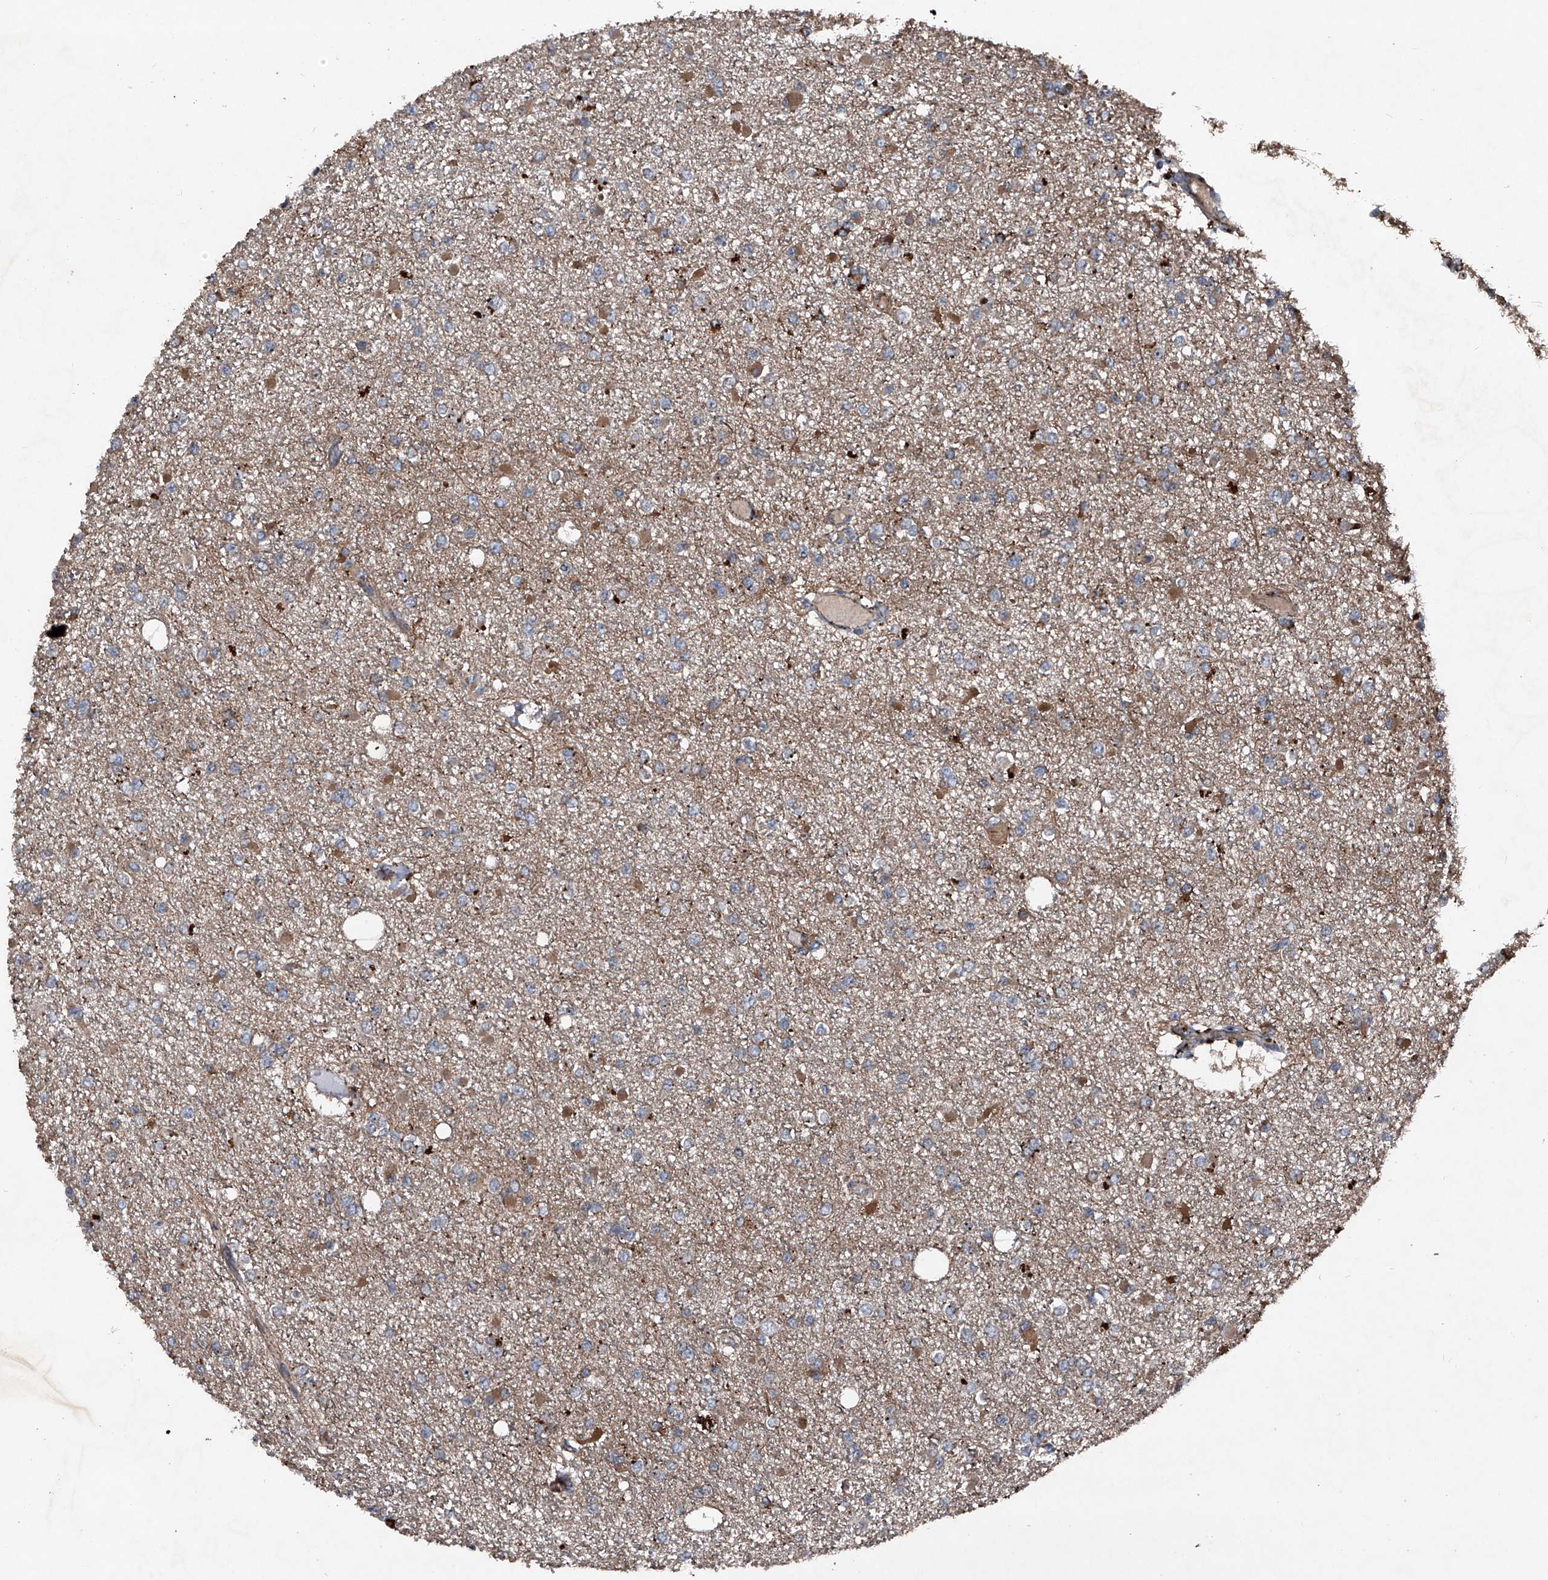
{"staining": {"intensity": "moderate", "quantity": "<25%", "location": "cytoplasmic/membranous"}, "tissue": "glioma", "cell_type": "Tumor cells", "image_type": "cancer", "snomed": [{"axis": "morphology", "description": "Glioma, malignant, Low grade"}, {"axis": "topography", "description": "Brain"}], "caption": "Glioma tissue demonstrates moderate cytoplasmic/membranous expression in about <25% of tumor cells, visualized by immunohistochemistry.", "gene": "MAPKAP1", "patient": {"sex": "female", "age": 22}}